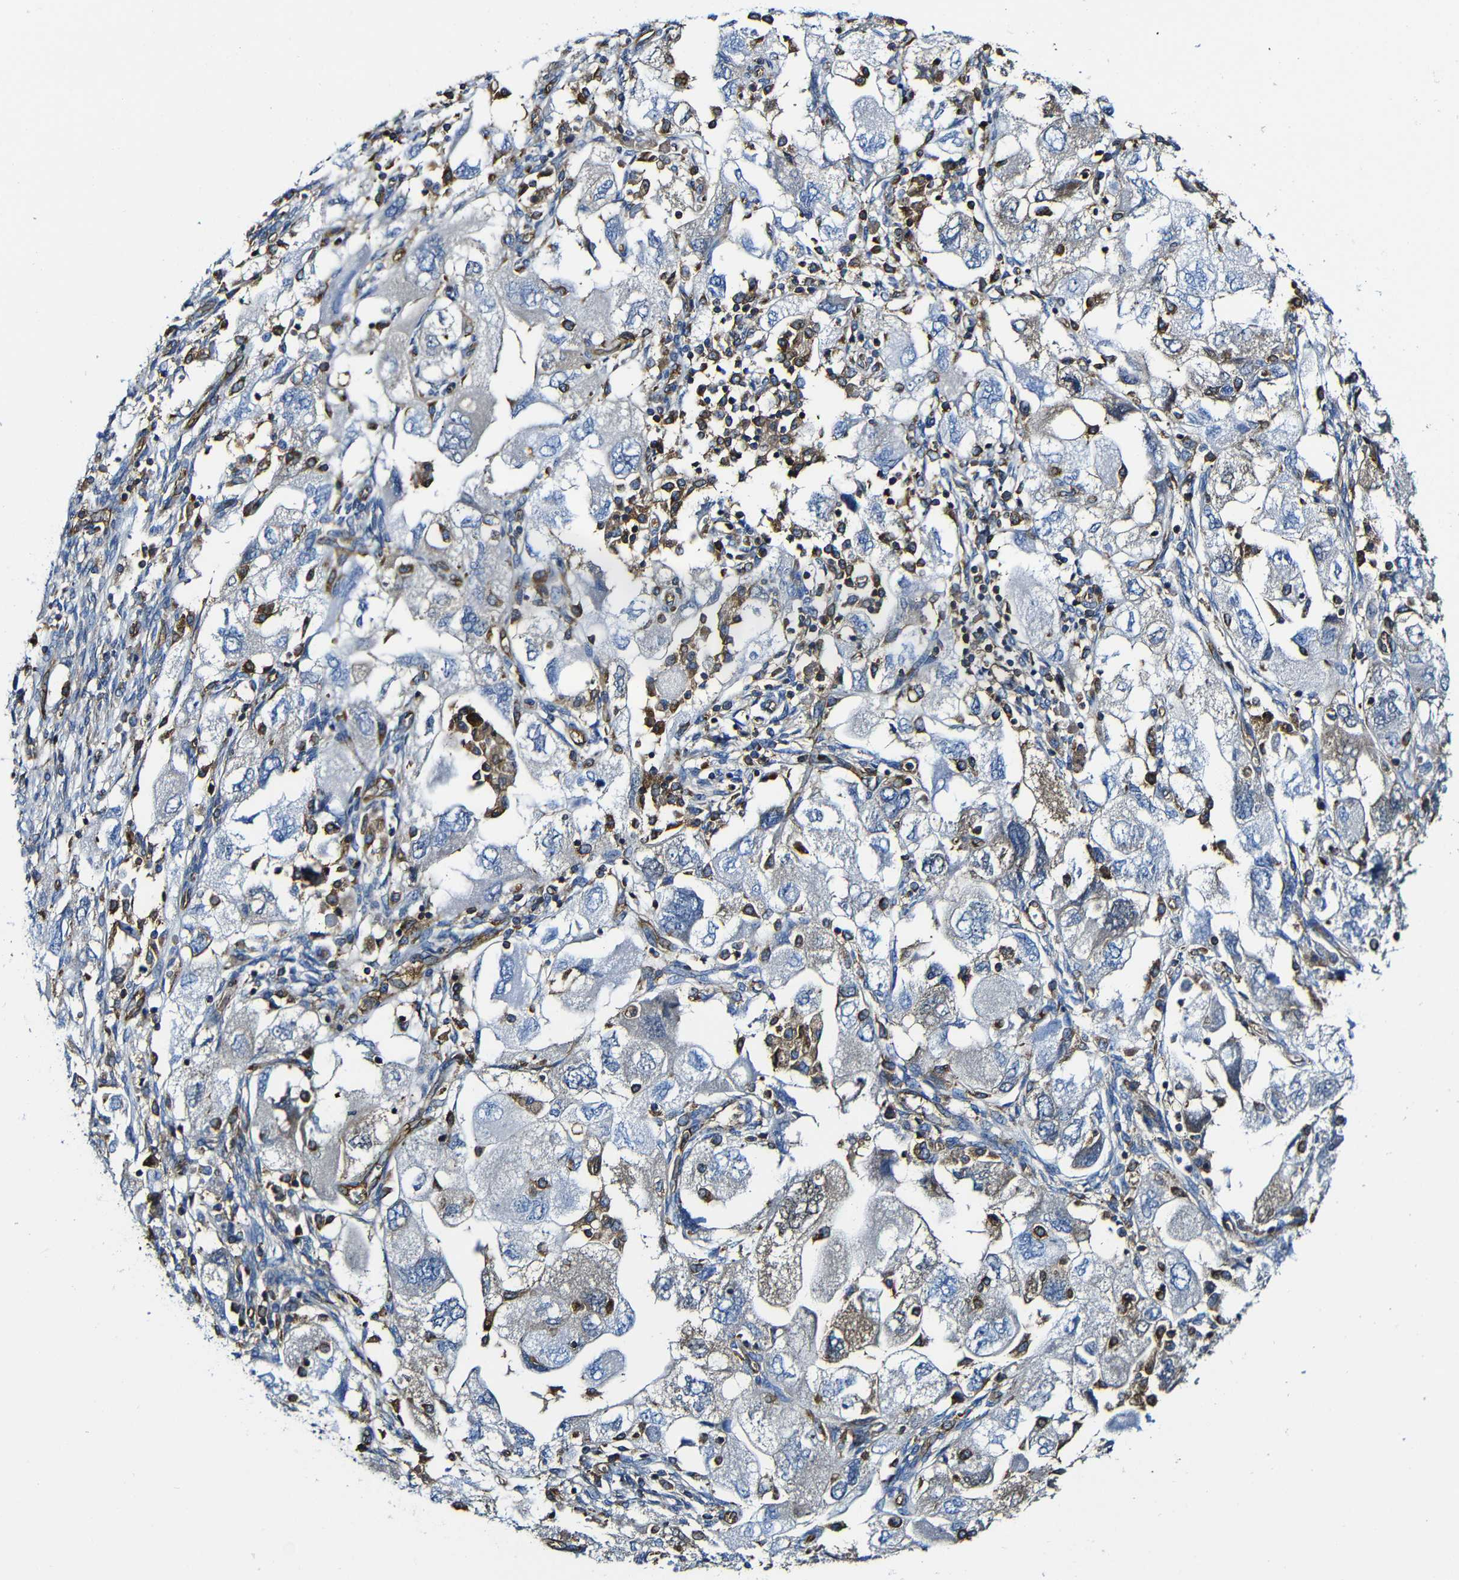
{"staining": {"intensity": "negative", "quantity": "none", "location": "none"}, "tissue": "ovarian cancer", "cell_type": "Tumor cells", "image_type": "cancer", "snomed": [{"axis": "morphology", "description": "Carcinoma, NOS"}, {"axis": "morphology", "description": "Cystadenocarcinoma, serous, NOS"}, {"axis": "topography", "description": "Ovary"}], "caption": "DAB (3,3'-diaminobenzidine) immunohistochemical staining of ovarian cancer exhibits no significant expression in tumor cells. The staining was performed using DAB (3,3'-diaminobenzidine) to visualize the protein expression in brown, while the nuclei were stained in blue with hematoxylin (Magnification: 20x).", "gene": "MSN", "patient": {"sex": "female", "age": 69}}